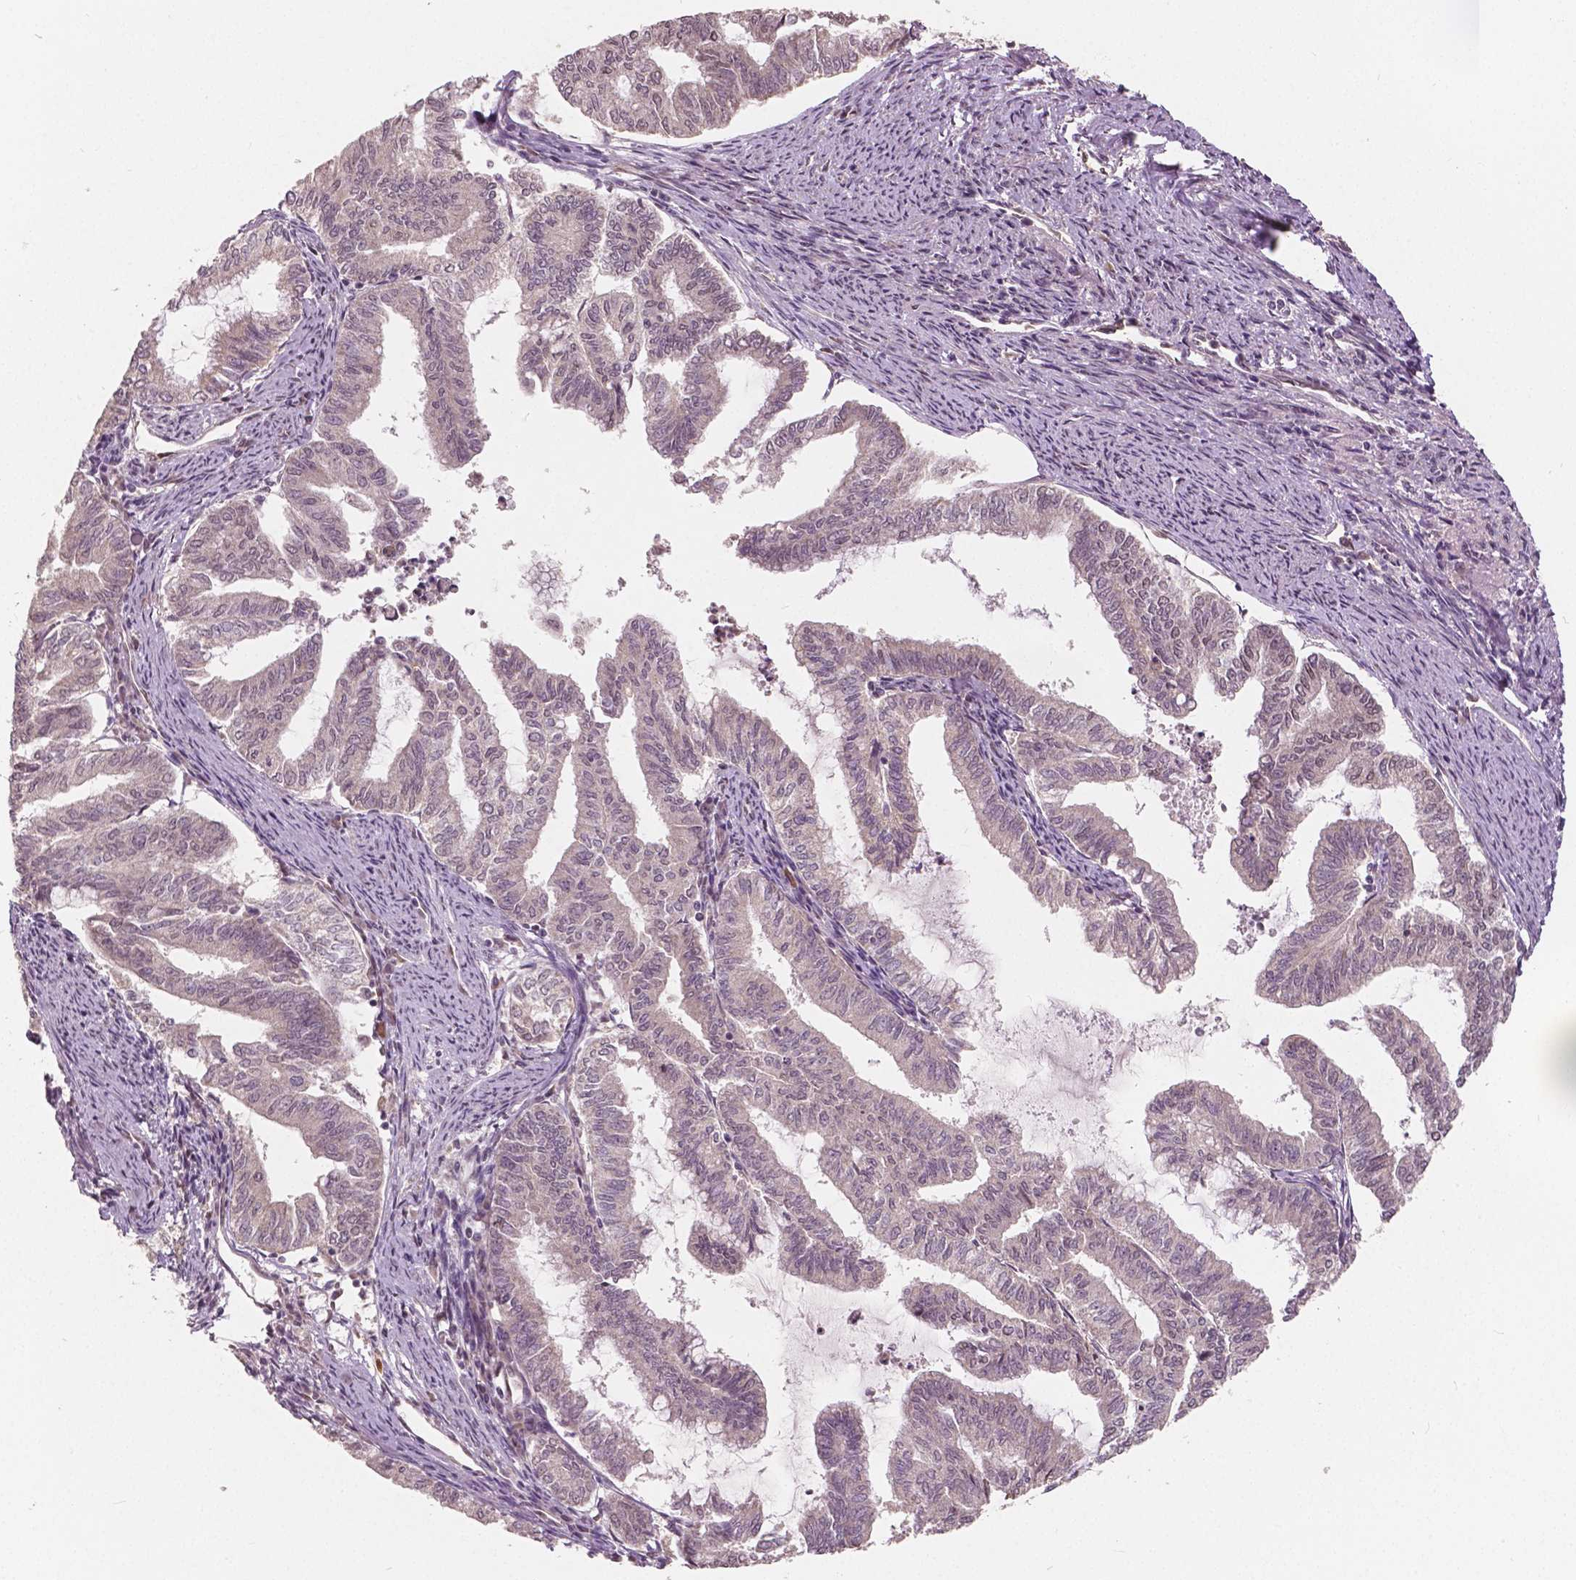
{"staining": {"intensity": "negative", "quantity": "none", "location": "none"}, "tissue": "endometrial cancer", "cell_type": "Tumor cells", "image_type": "cancer", "snomed": [{"axis": "morphology", "description": "Adenocarcinoma, NOS"}, {"axis": "topography", "description": "Endometrium"}], "caption": "This is an IHC image of endometrial adenocarcinoma. There is no positivity in tumor cells.", "gene": "HMBOX1", "patient": {"sex": "female", "age": 79}}